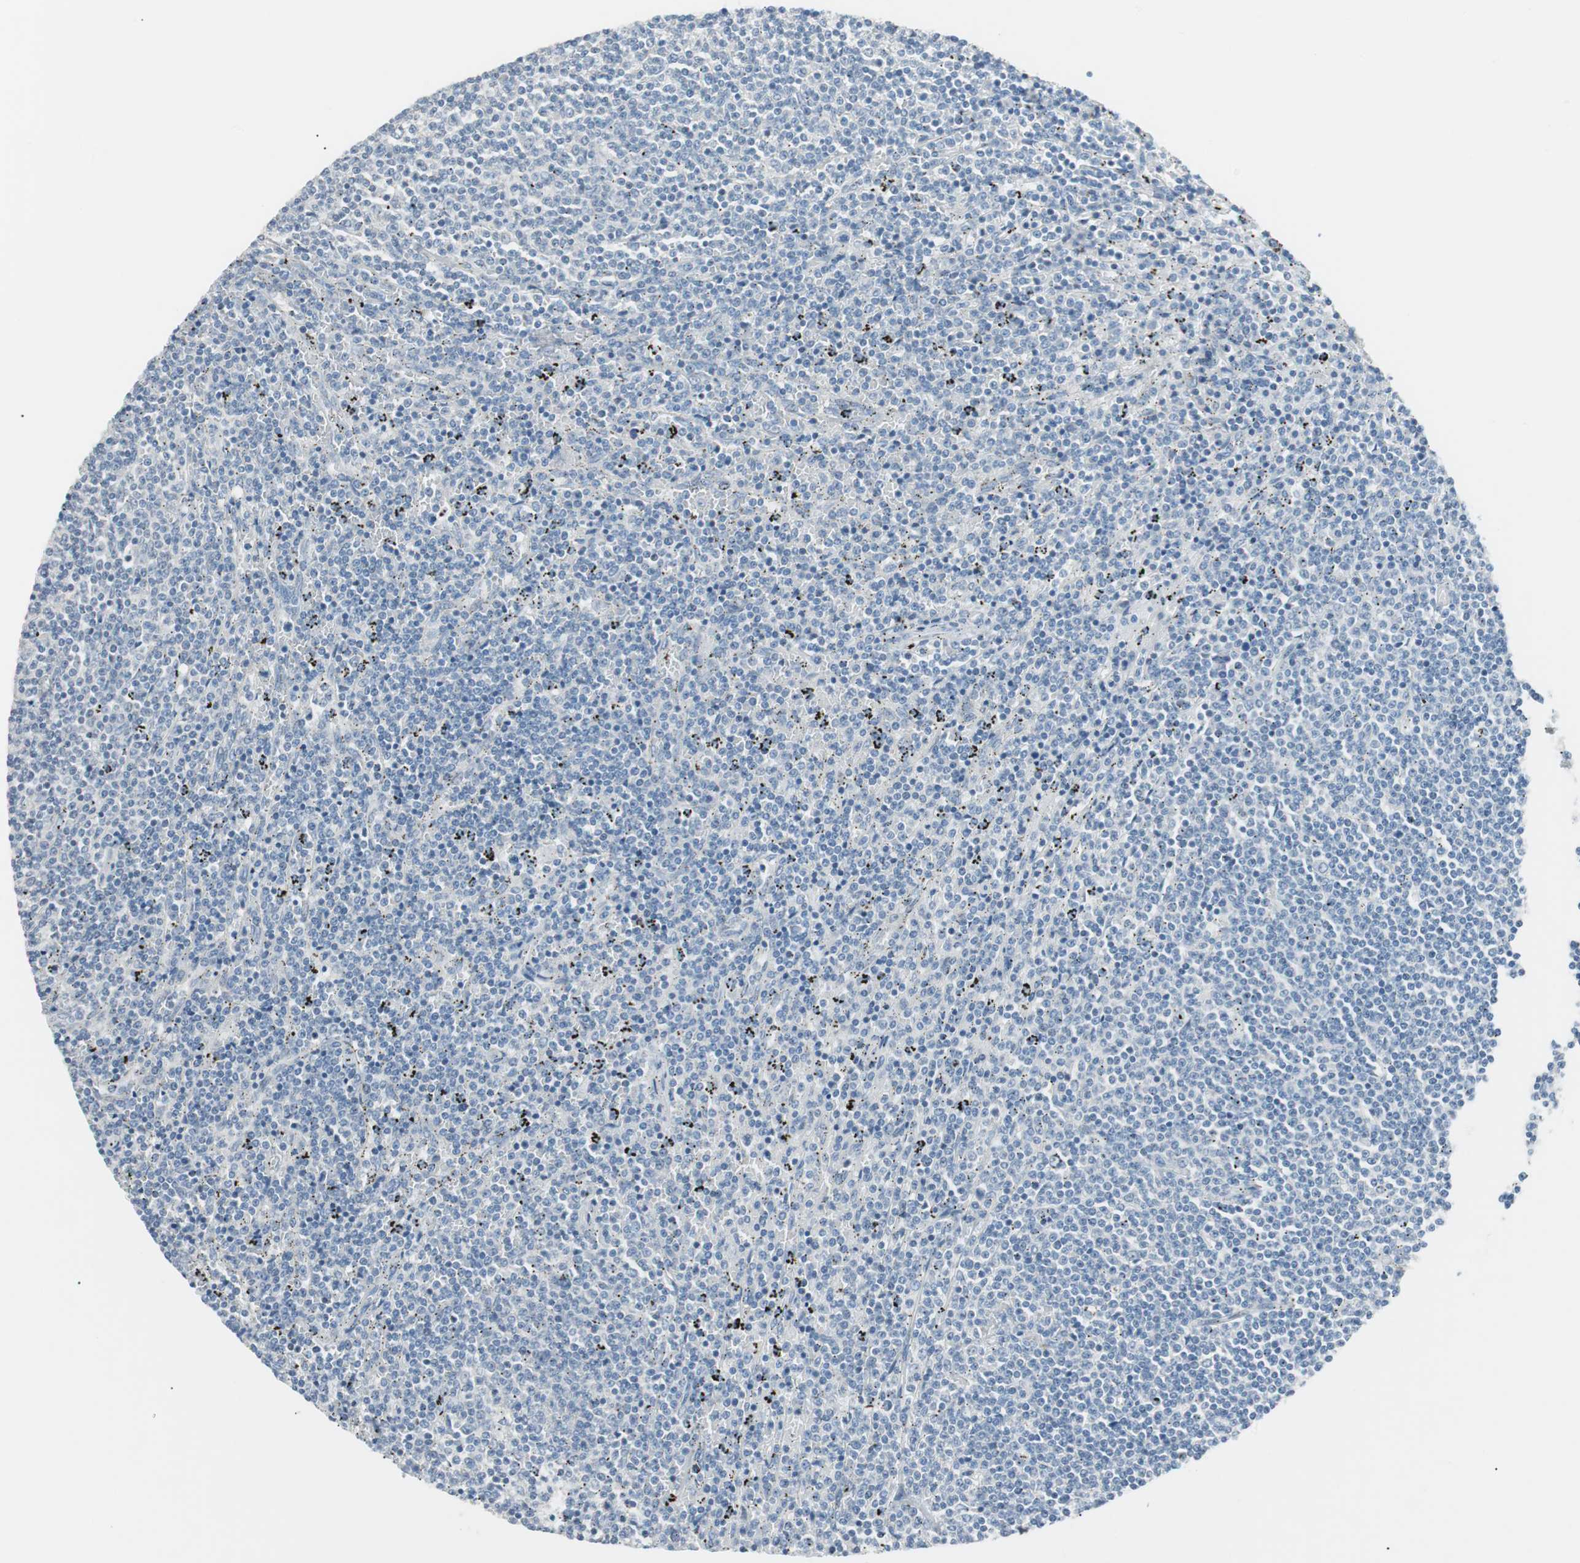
{"staining": {"intensity": "negative", "quantity": "none", "location": "none"}, "tissue": "lymphoma", "cell_type": "Tumor cells", "image_type": "cancer", "snomed": [{"axis": "morphology", "description": "Malignant lymphoma, non-Hodgkin's type, Low grade"}, {"axis": "topography", "description": "Spleen"}], "caption": "Immunohistochemical staining of lymphoma shows no significant expression in tumor cells.", "gene": "FOSL1", "patient": {"sex": "female", "age": 50}}